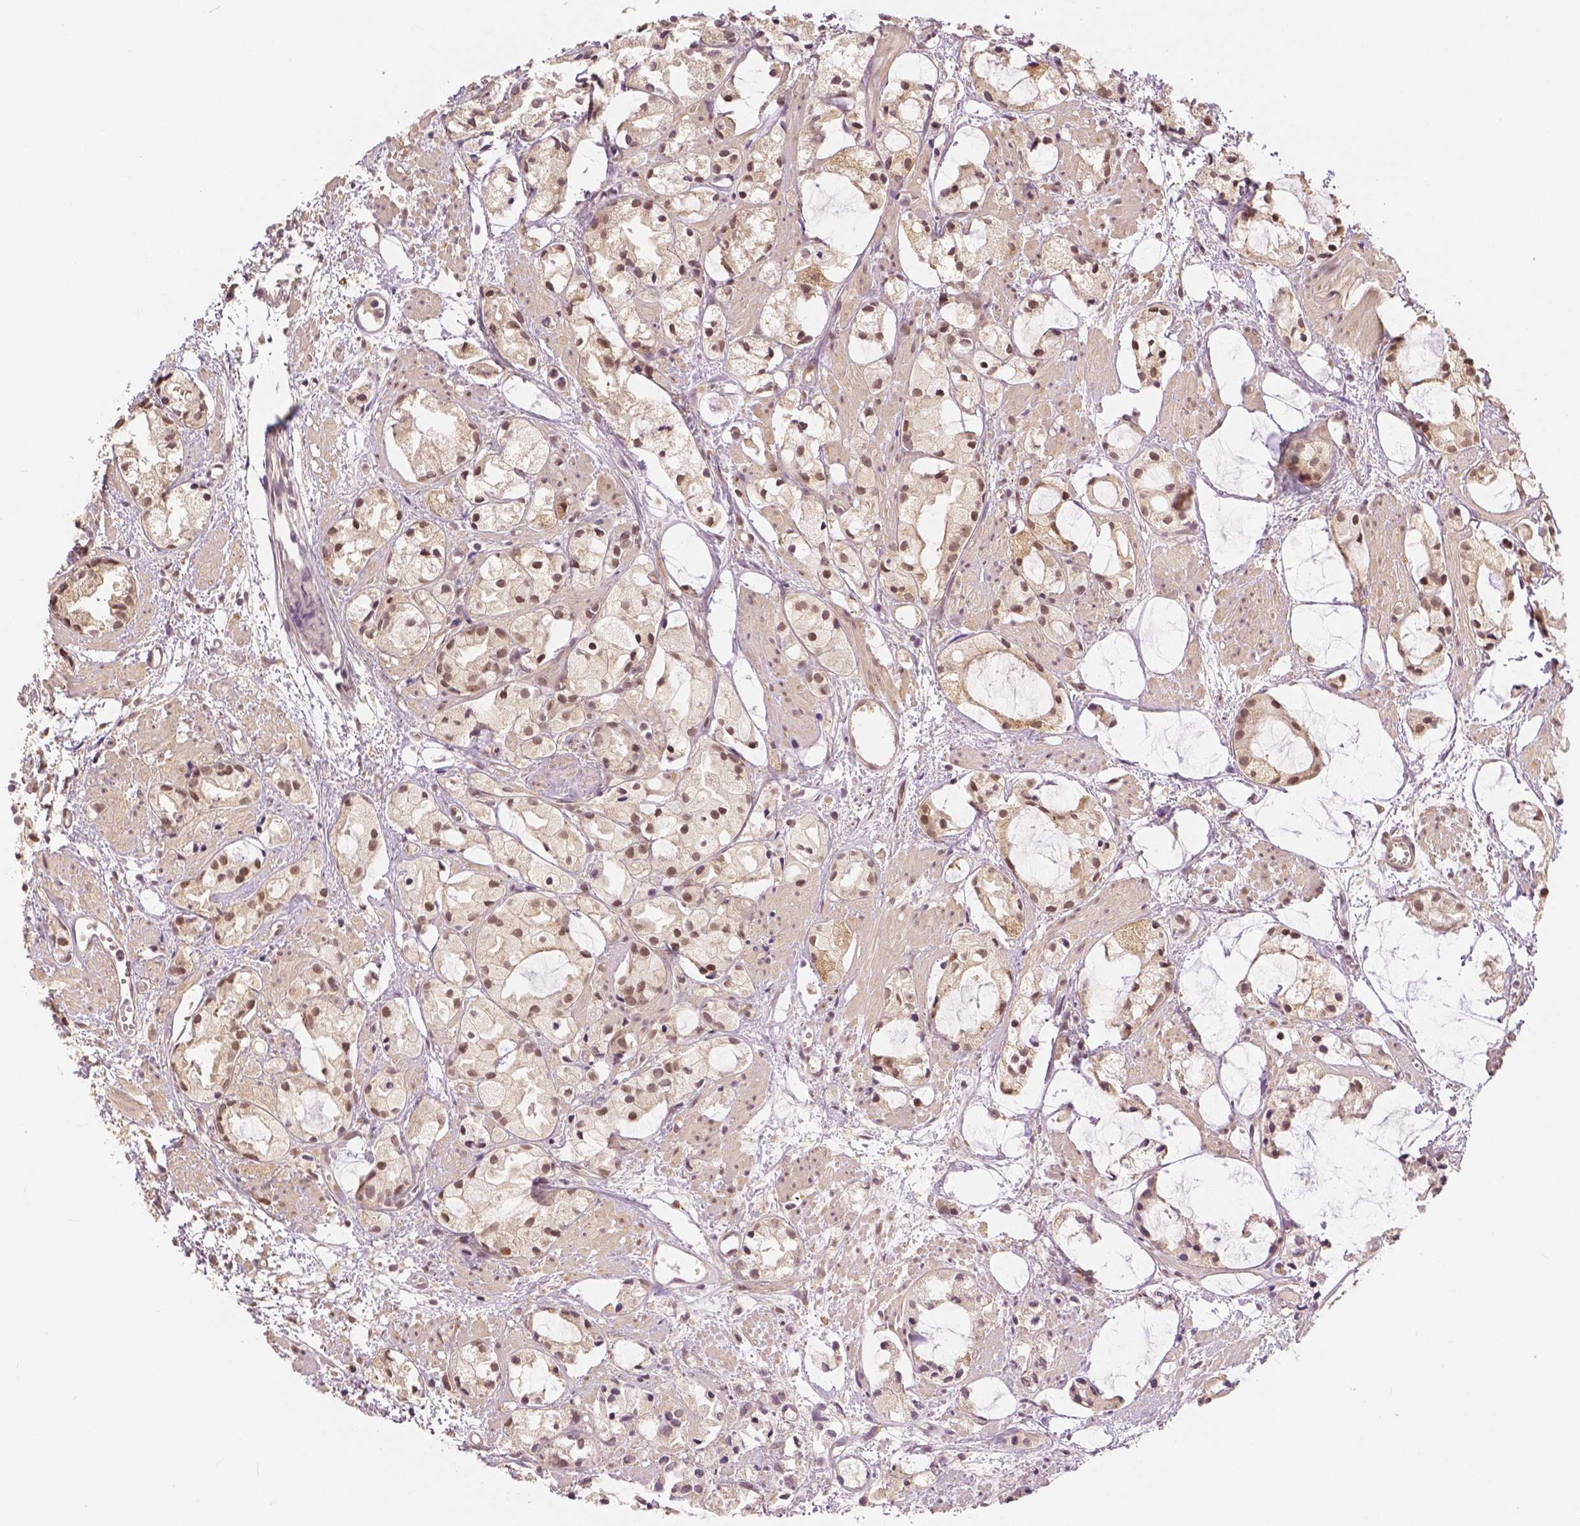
{"staining": {"intensity": "moderate", "quantity": ">75%", "location": "nuclear"}, "tissue": "prostate cancer", "cell_type": "Tumor cells", "image_type": "cancer", "snomed": [{"axis": "morphology", "description": "Adenocarcinoma, High grade"}, {"axis": "topography", "description": "Prostate"}], "caption": "High-grade adenocarcinoma (prostate) stained for a protein reveals moderate nuclear positivity in tumor cells.", "gene": "MAP1LC3B", "patient": {"sex": "male", "age": 85}}